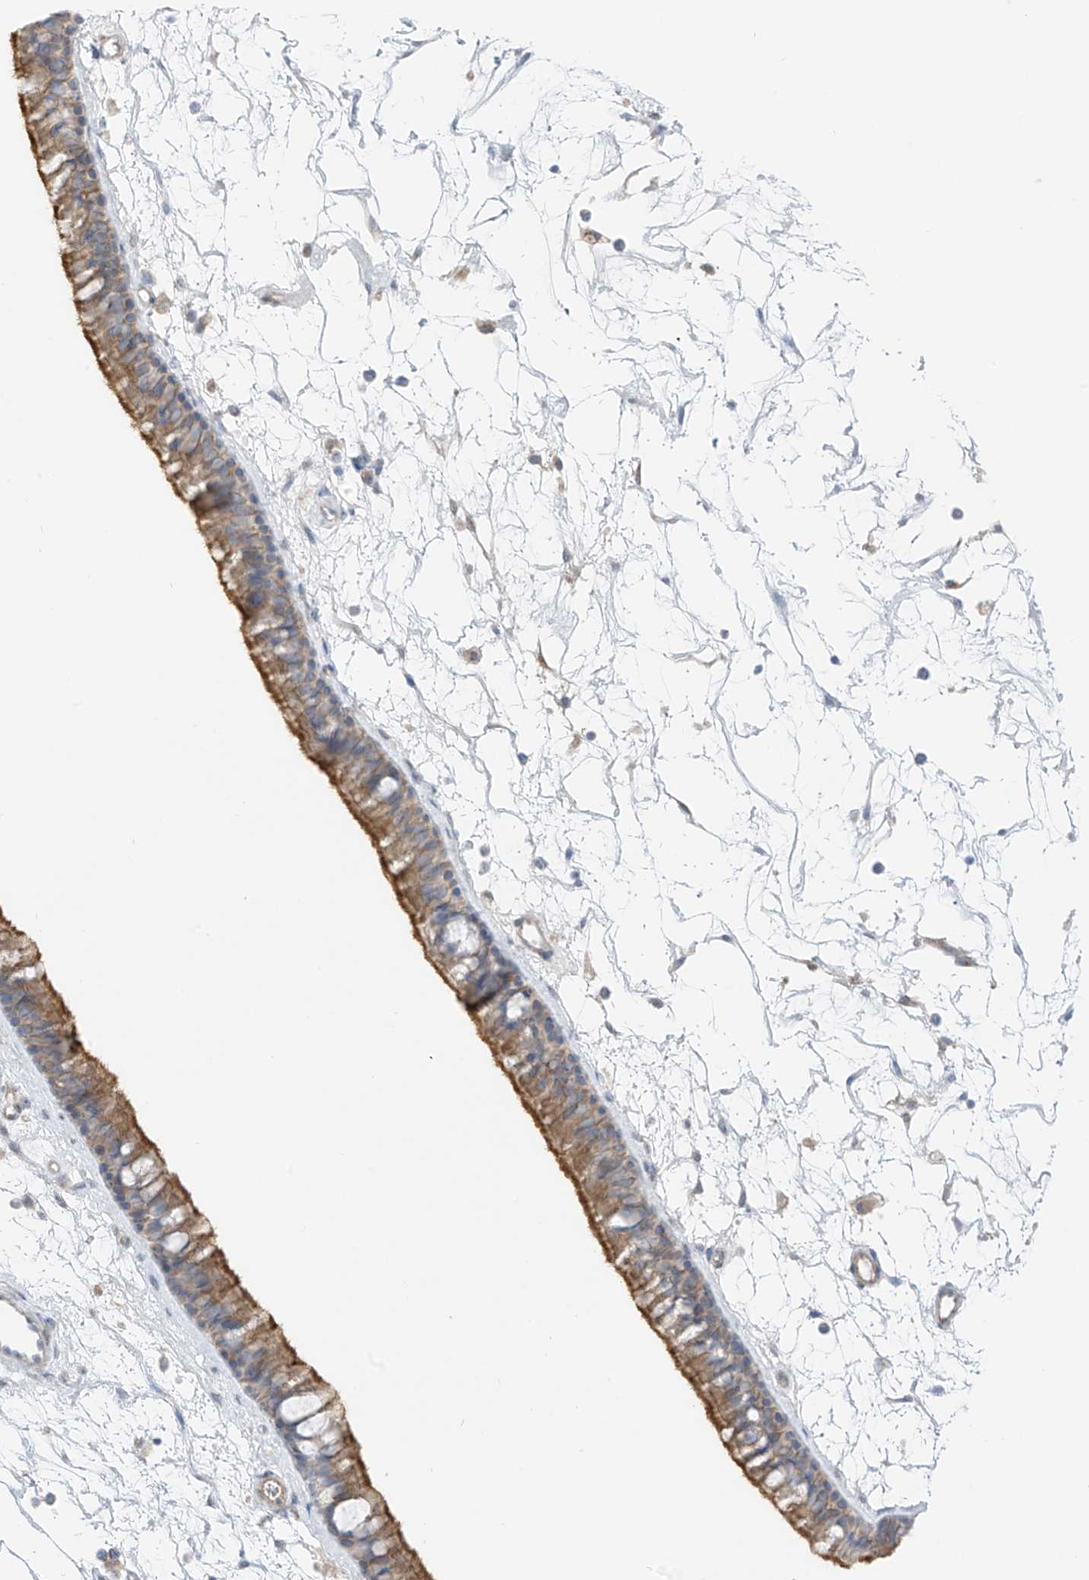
{"staining": {"intensity": "moderate", "quantity": ">75%", "location": "cytoplasmic/membranous"}, "tissue": "nasopharynx", "cell_type": "Respiratory epithelial cells", "image_type": "normal", "snomed": [{"axis": "morphology", "description": "Normal tissue, NOS"}, {"axis": "topography", "description": "Nasopharynx"}], "caption": "This is an image of IHC staining of benign nasopharynx, which shows moderate expression in the cytoplasmic/membranous of respiratory epithelial cells.", "gene": "NALCN", "patient": {"sex": "male", "age": 64}}